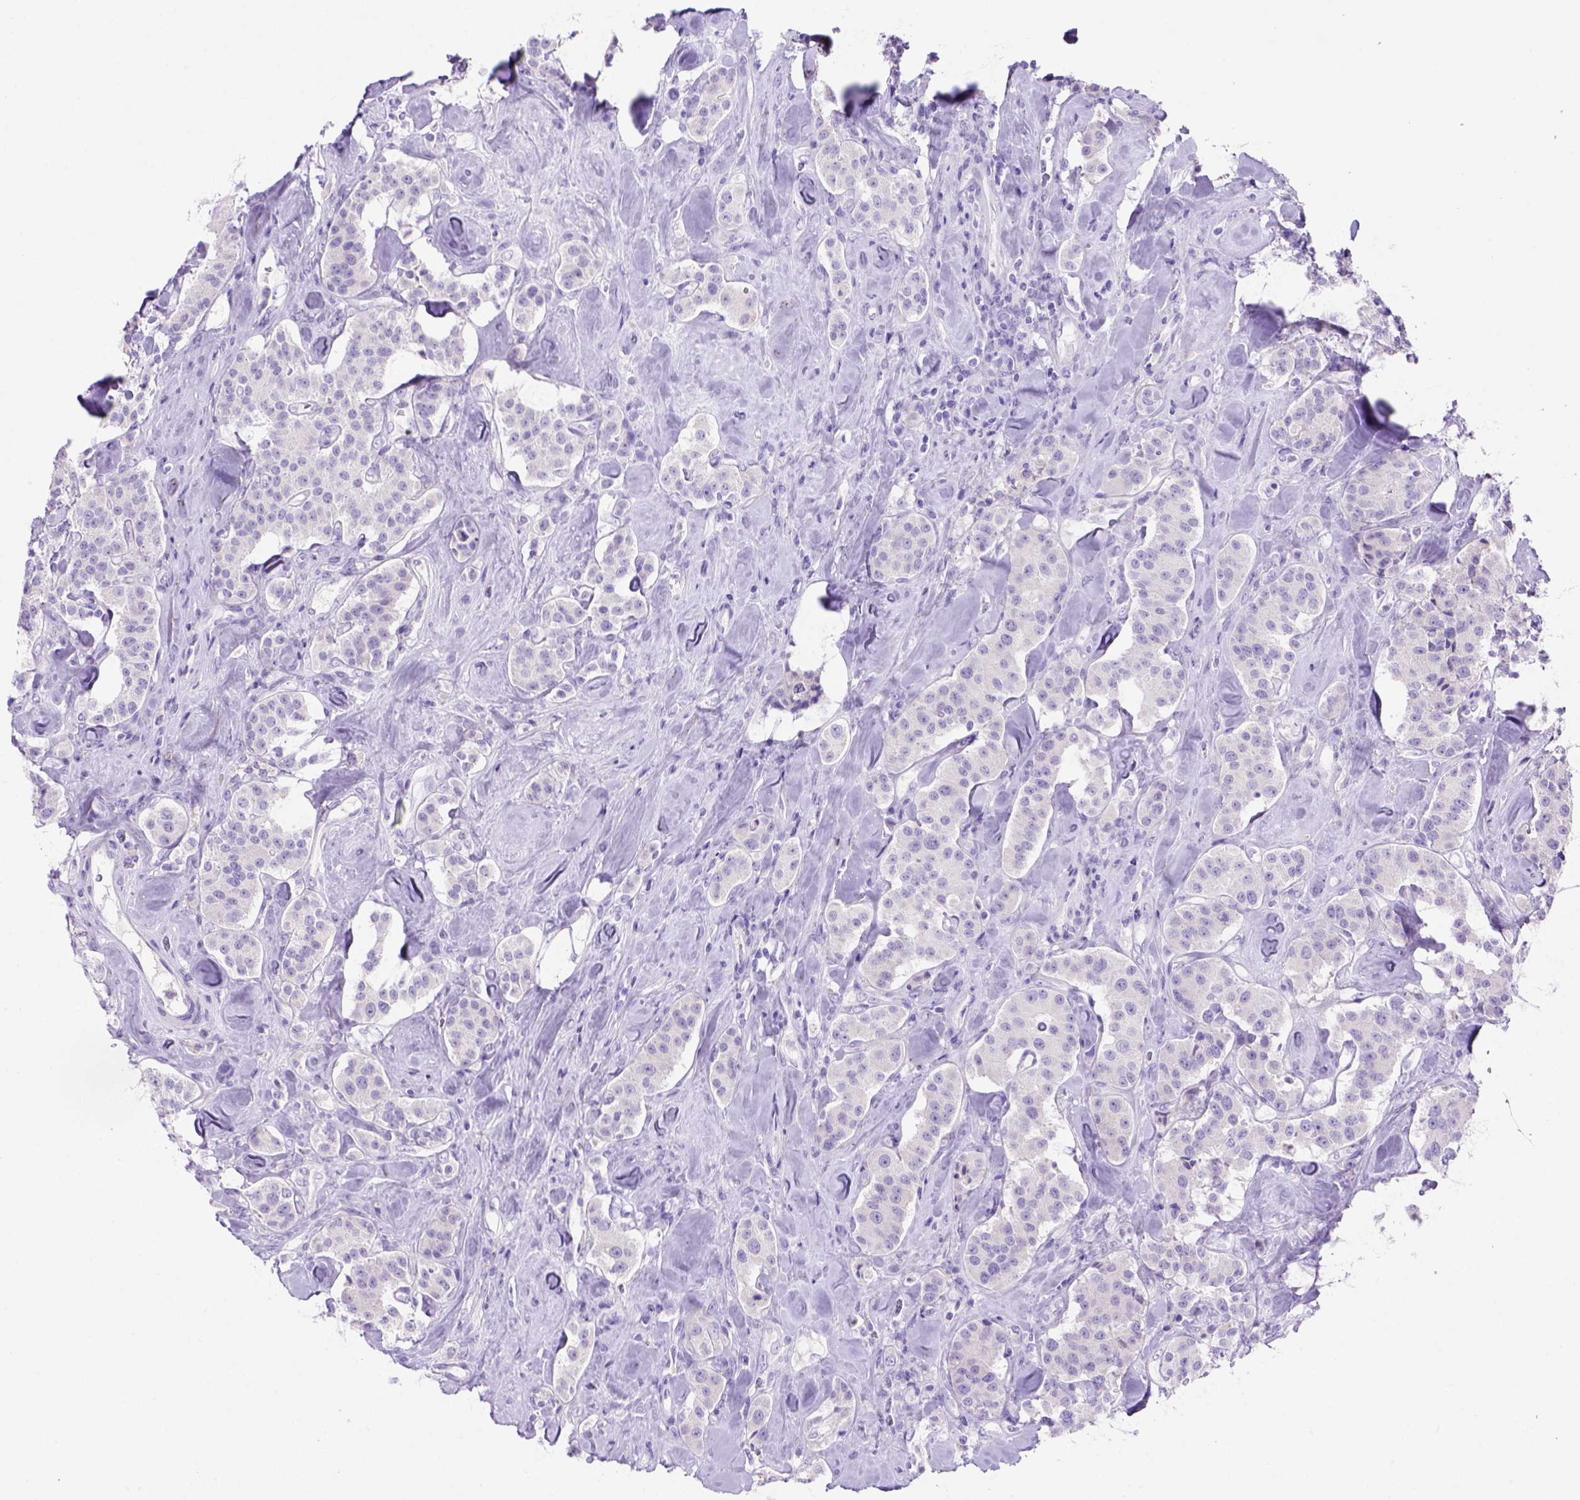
{"staining": {"intensity": "negative", "quantity": "none", "location": "none"}, "tissue": "carcinoid", "cell_type": "Tumor cells", "image_type": "cancer", "snomed": [{"axis": "morphology", "description": "Carcinoid, malignant, NOS"}, {"axis": "topography", "description": "Pancreas"}], "caption": "An image of malignant carcinoid stained for a protein demonstrates no brown staining in tumor cells.", "gene": "SIRPD", "patient": {"sex": "male", "age": 41}}